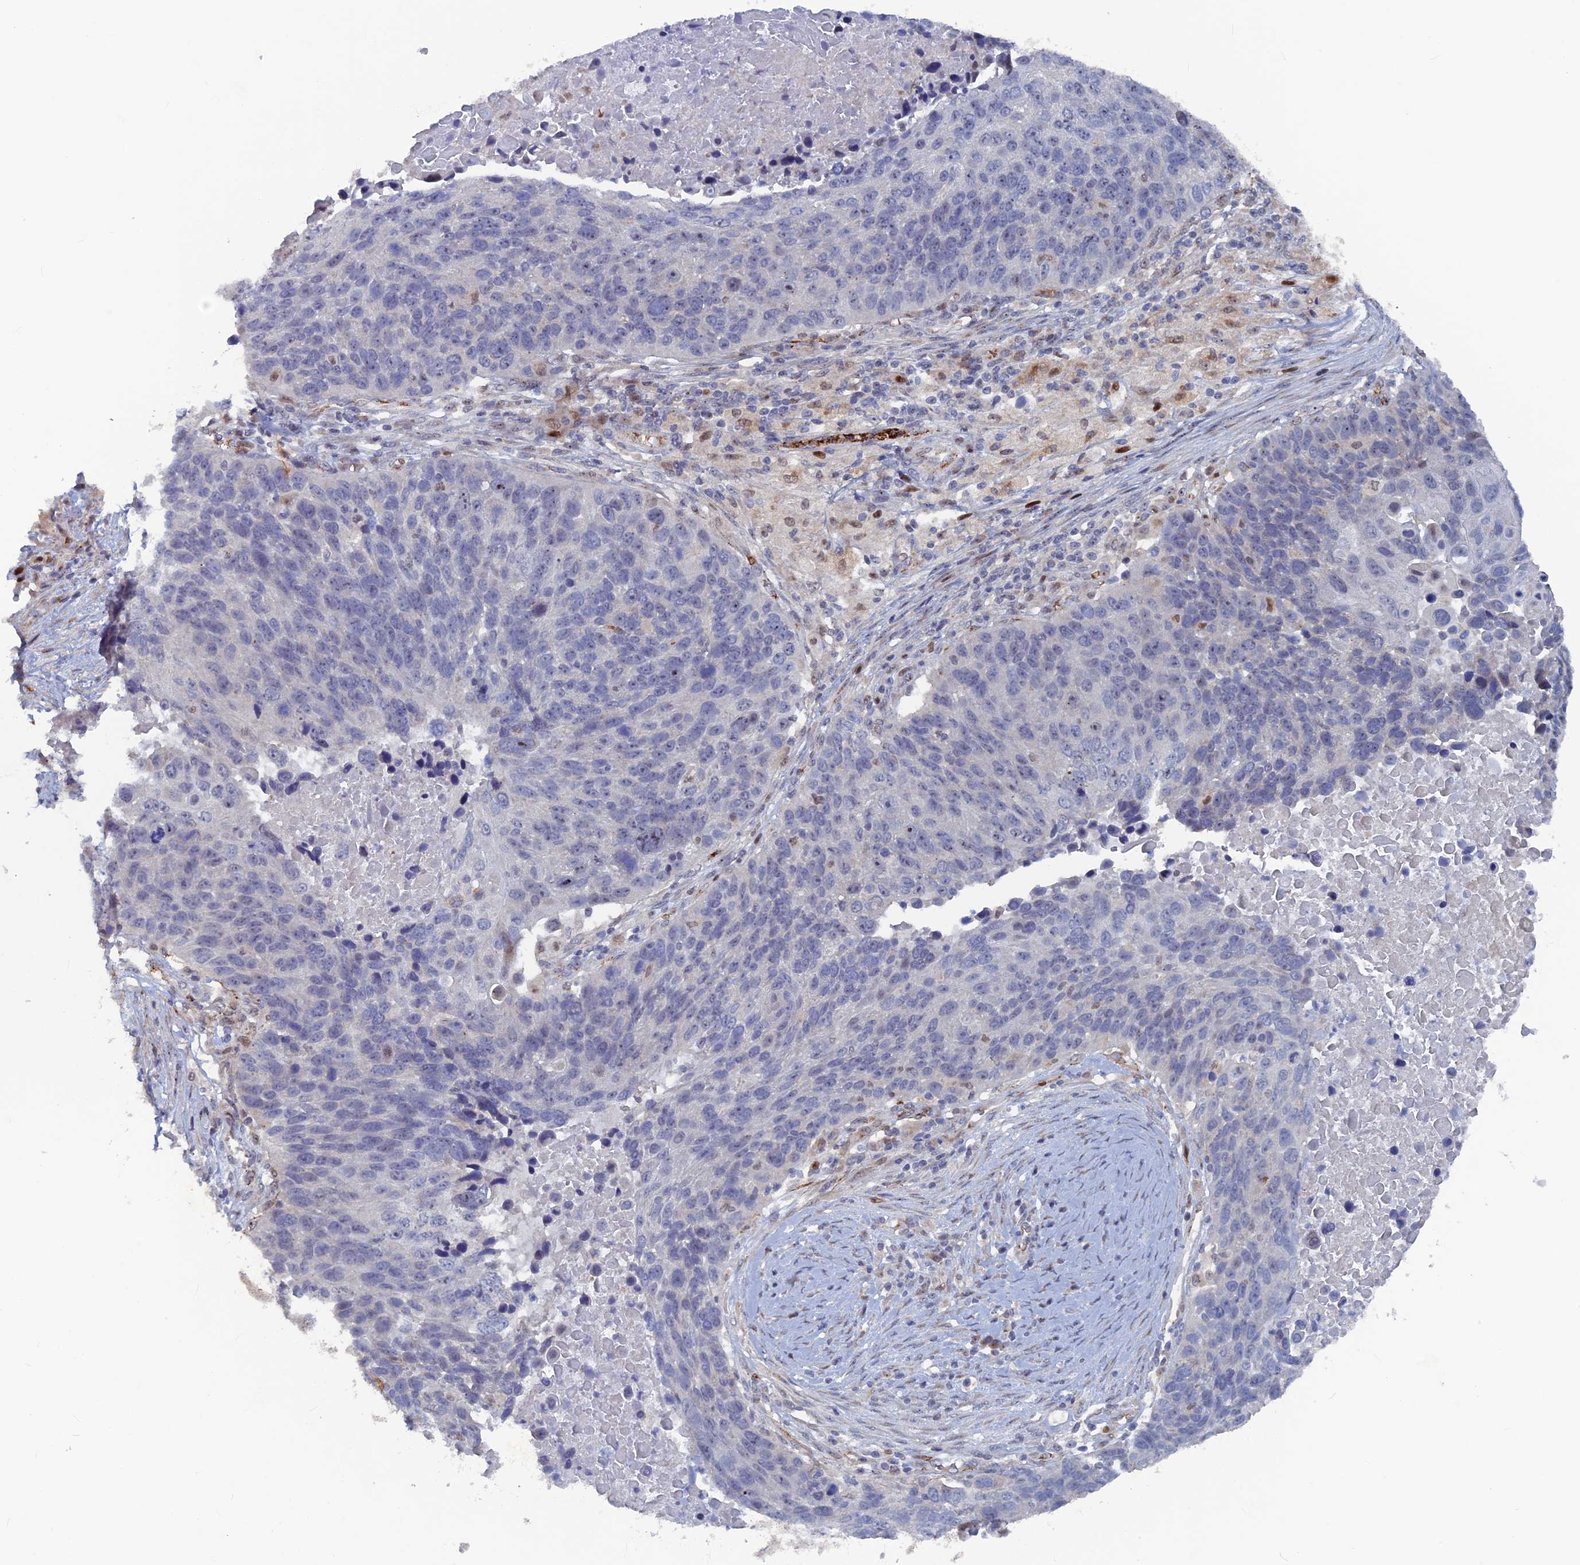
{"staining": {"intensity": "negative", "quantity": "none", "location": "none"}, "tissue": "lung cancer", "cell_type": "Tumor cells", "image_type": "cancer", "snomed": [{"axis": "morphology", "description": "Normal tissue, NOS"}, {"axis": "morphology", "description": "Squamous cell carcinoma, NOS"}, {"axis": "topography", "description": "Lymph node"}, {"axis": "topography", "description": "Lung"}], "caption": "This image is of lung squamous cell carcinoma stained with immunohistochemistry (IHC) to label a protein in brown with the nuclei are counter-stained blue. There is no positivity in tumor cells. (IHC, brightfield microscopy, high magnification).", "gene": "SH3D21", "patient": {"sex": "male", "age": 66}}